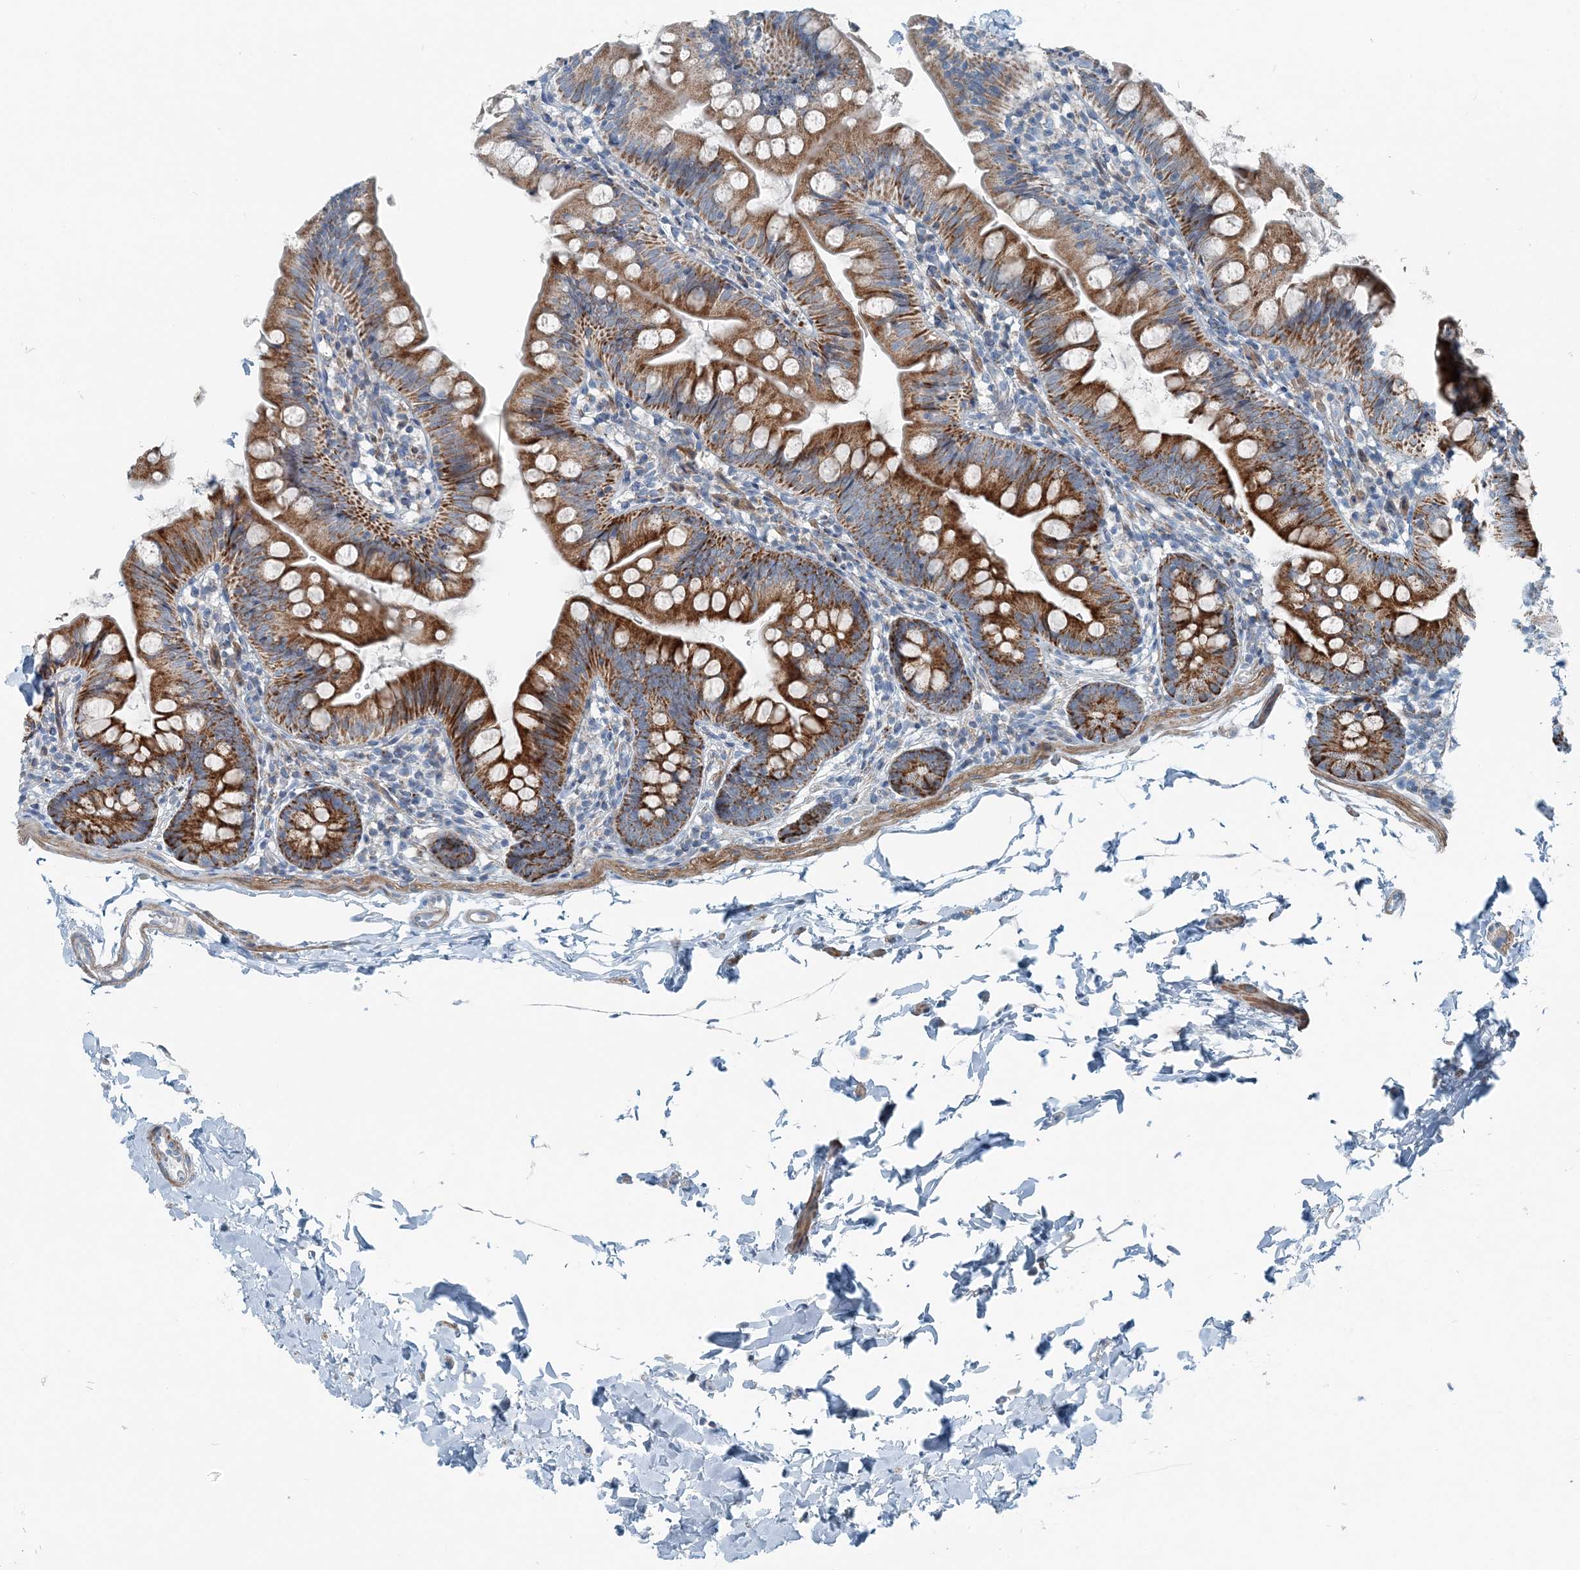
{"staining": {"intensity": "strong", "quantity": ">75%", "location": "cytoplasmic/membranous"}, "tissue": "small intestine", "cell_type": "Glandular cells", "image_type": "normal", "snomed": [{"axis": "morphology", "description": "Normal tissue, NOS"}, {"axis": "topography", "description": "Small intestine"}], "caption": "The micrograph exhibits staining of benign small intestine, revealing strong cytoplasmic/membranous protein expression (brown color) within glandular cells.", "gene": "INTU", "patient": {"sex": "male", "age": 7}}